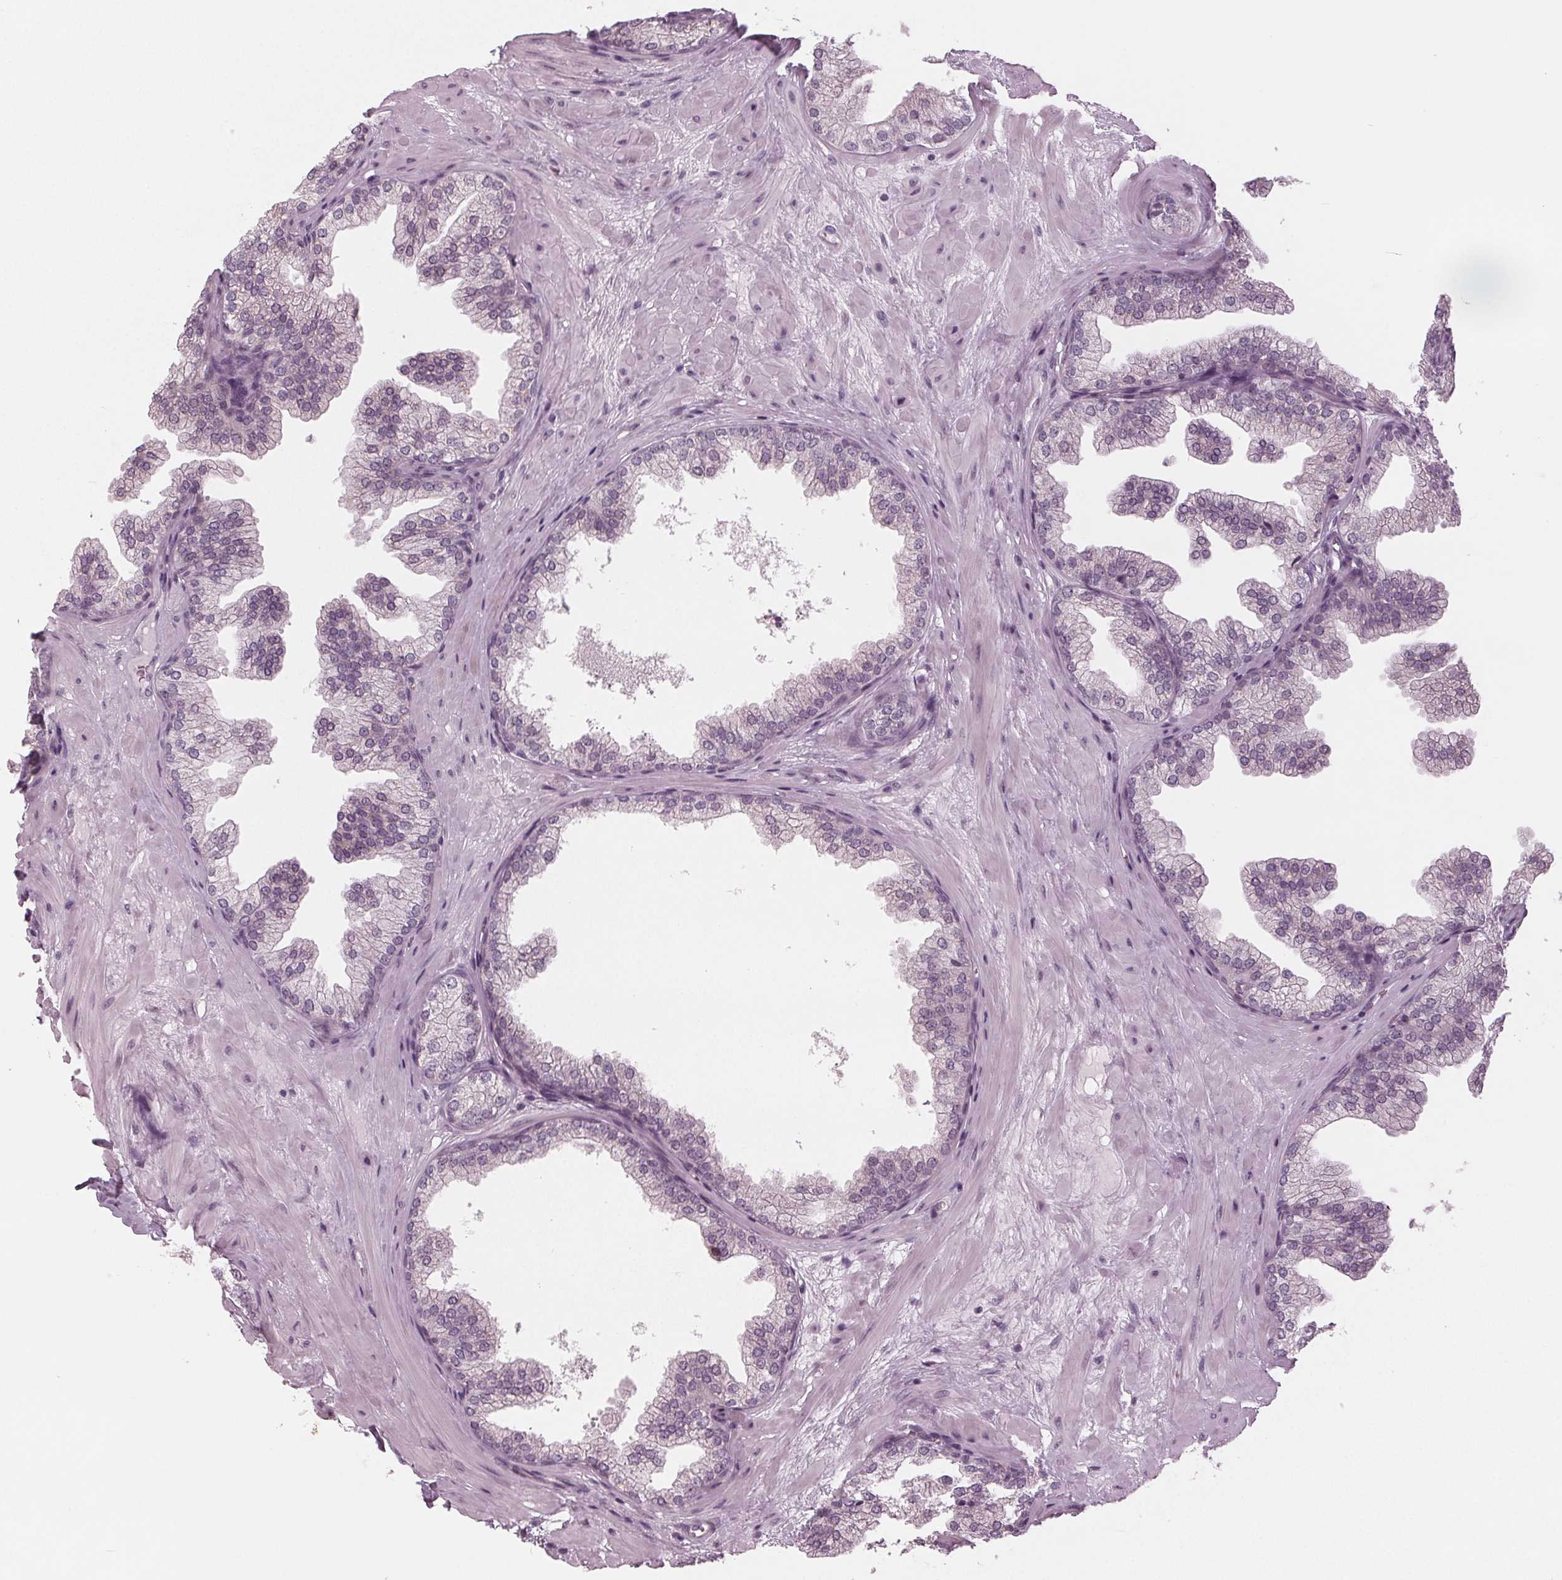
{"staining": {"intensity": "negative", "quantity": "none", "location": "none"}, "tissue": "prostate", "cell_type": "Glandular cells", "image_type": "normal", "snomed": [{"axis": "morphology", "description": "Normal tissue, NOS"}, {"axis": "topography", "description": "Prostate"}], "caption": "Histopathology image shows no significant protein staining in glandular cells of unremarkable prostate. Nuclei are stained in blue.", "gene": "ADPRHL1", "patient": {"sex": "male", "age": 37}}